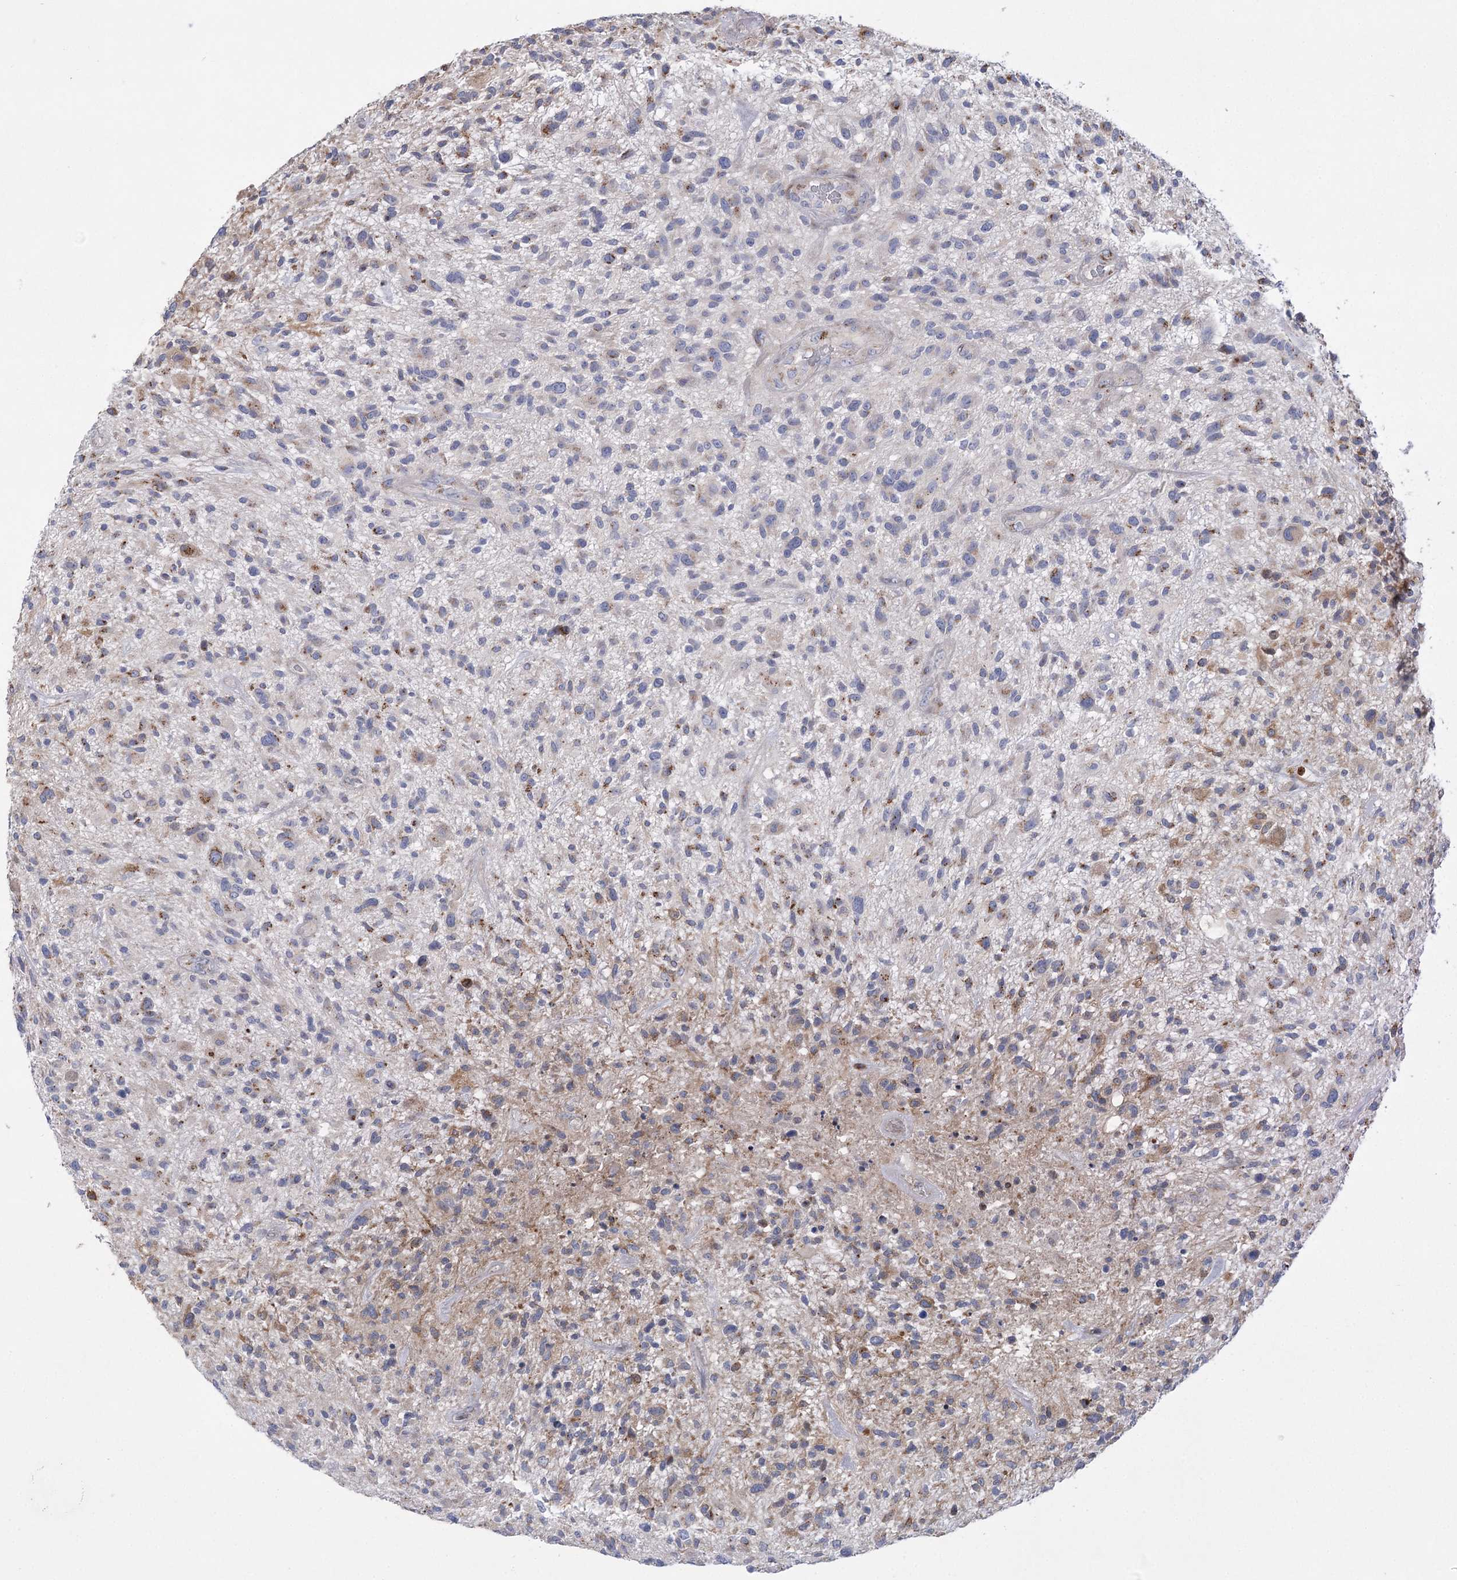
{"staining": {"intensity": "negative", "quantity": "none", "location": "none"}, "tissue": "glioma", "cell_type": "Tumor cells", "image_type": "cancer", "snomed": [{"axis": "morphology", "description": "Glioma, malignant, High grade"}, {"axis": "topography", "description": "Brain"}], "caption": "Protein analysis of malignant glioma (high-grade) exhibits no significant staining in tumor cells.", "gene": "NME7", "patient": {"sex": "male", "age": 47}}